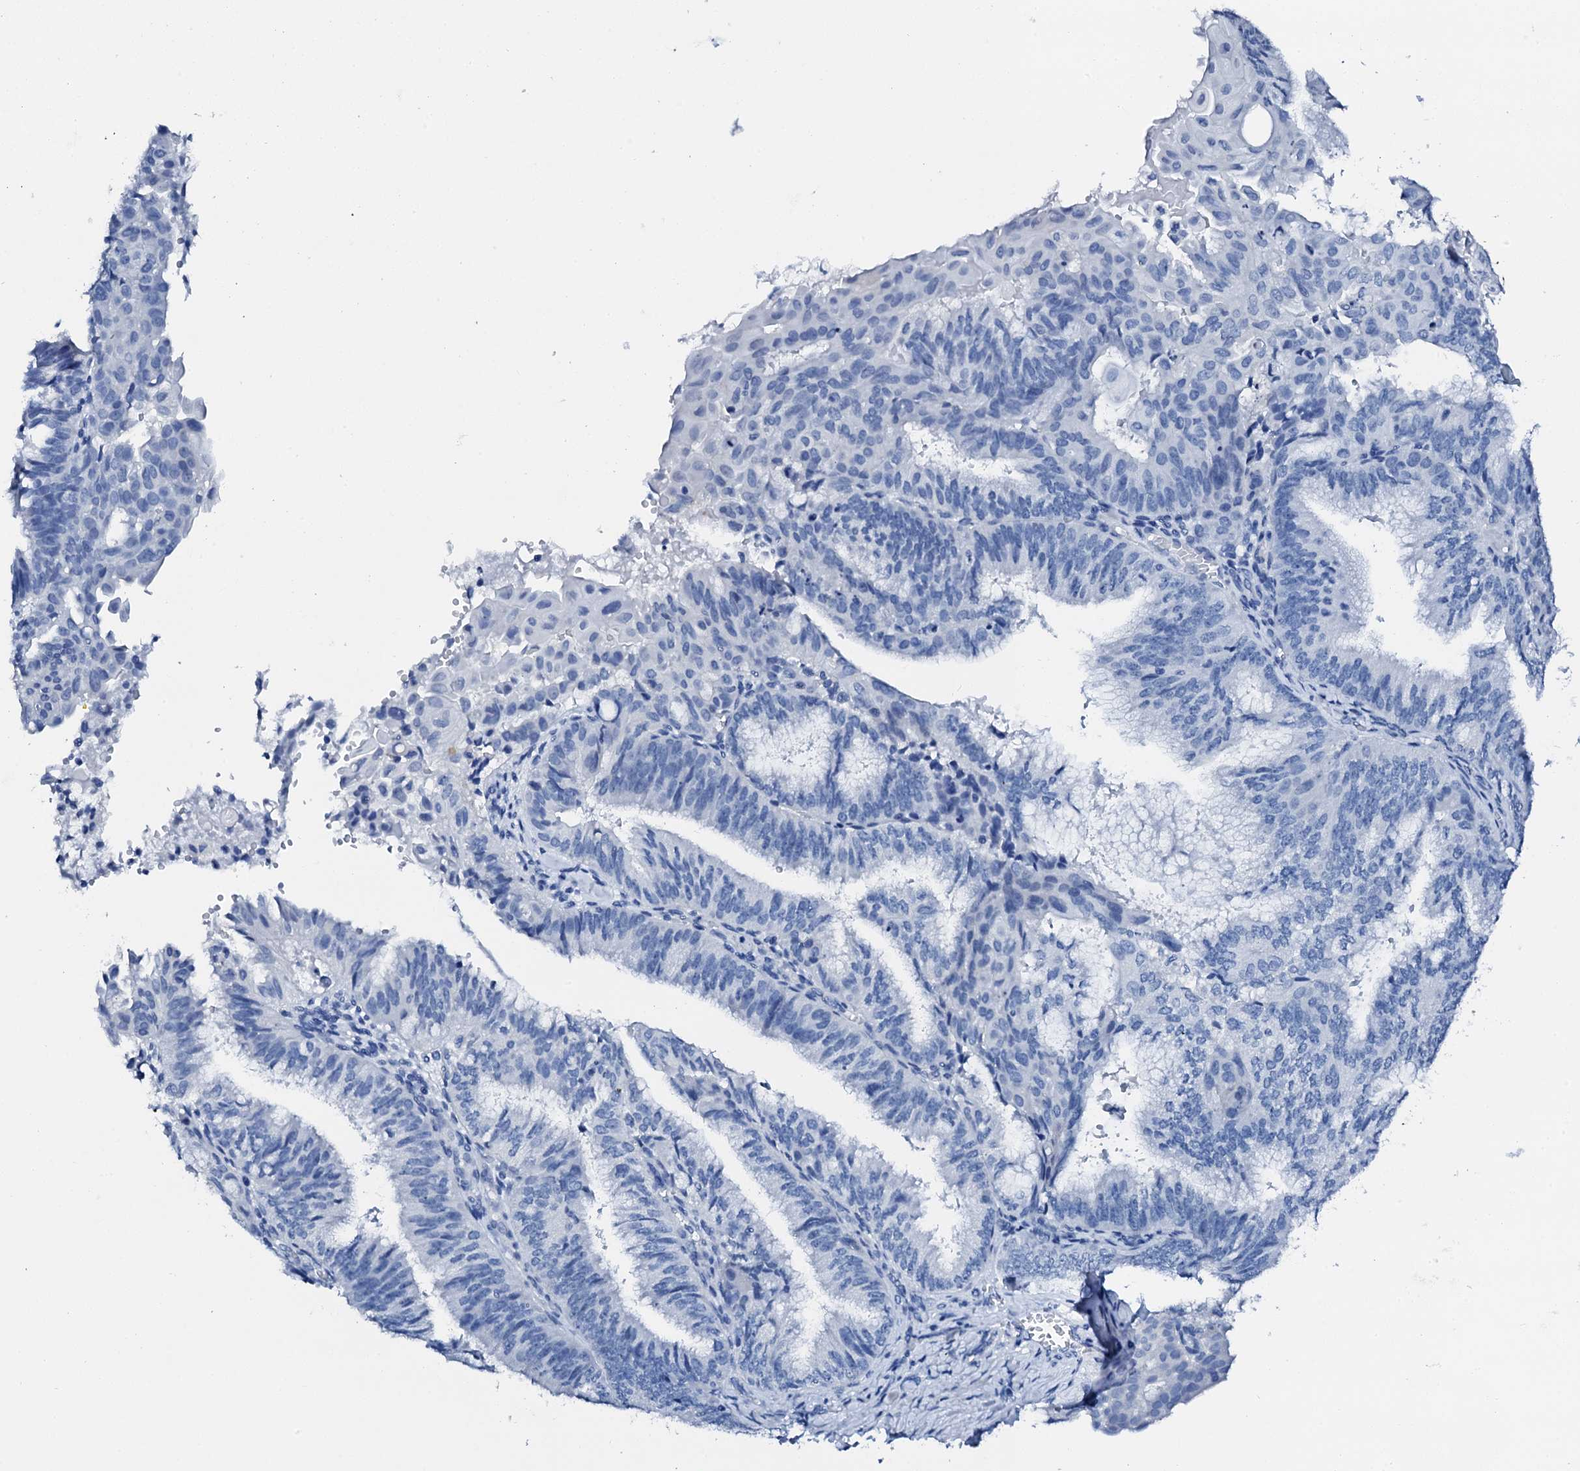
{"staining": {"intensity": "negative", "quantity": "none", "location": "none"}, "tissue": "endometrial cancer", "cell_type": "Tumor cells", "image_type": "cancer", "snomed": [{"axis": "morphology", "description": "Adenocarcinoma, NOS"}, {"axis": "topography", "description": "Endometrium"}], "caption": "Endometrial cancer was stained to show a protein in brown. There is no significant expression in tumor cells.", "gene": "PTH", "patient": {"sex": "female", "age": 49}}